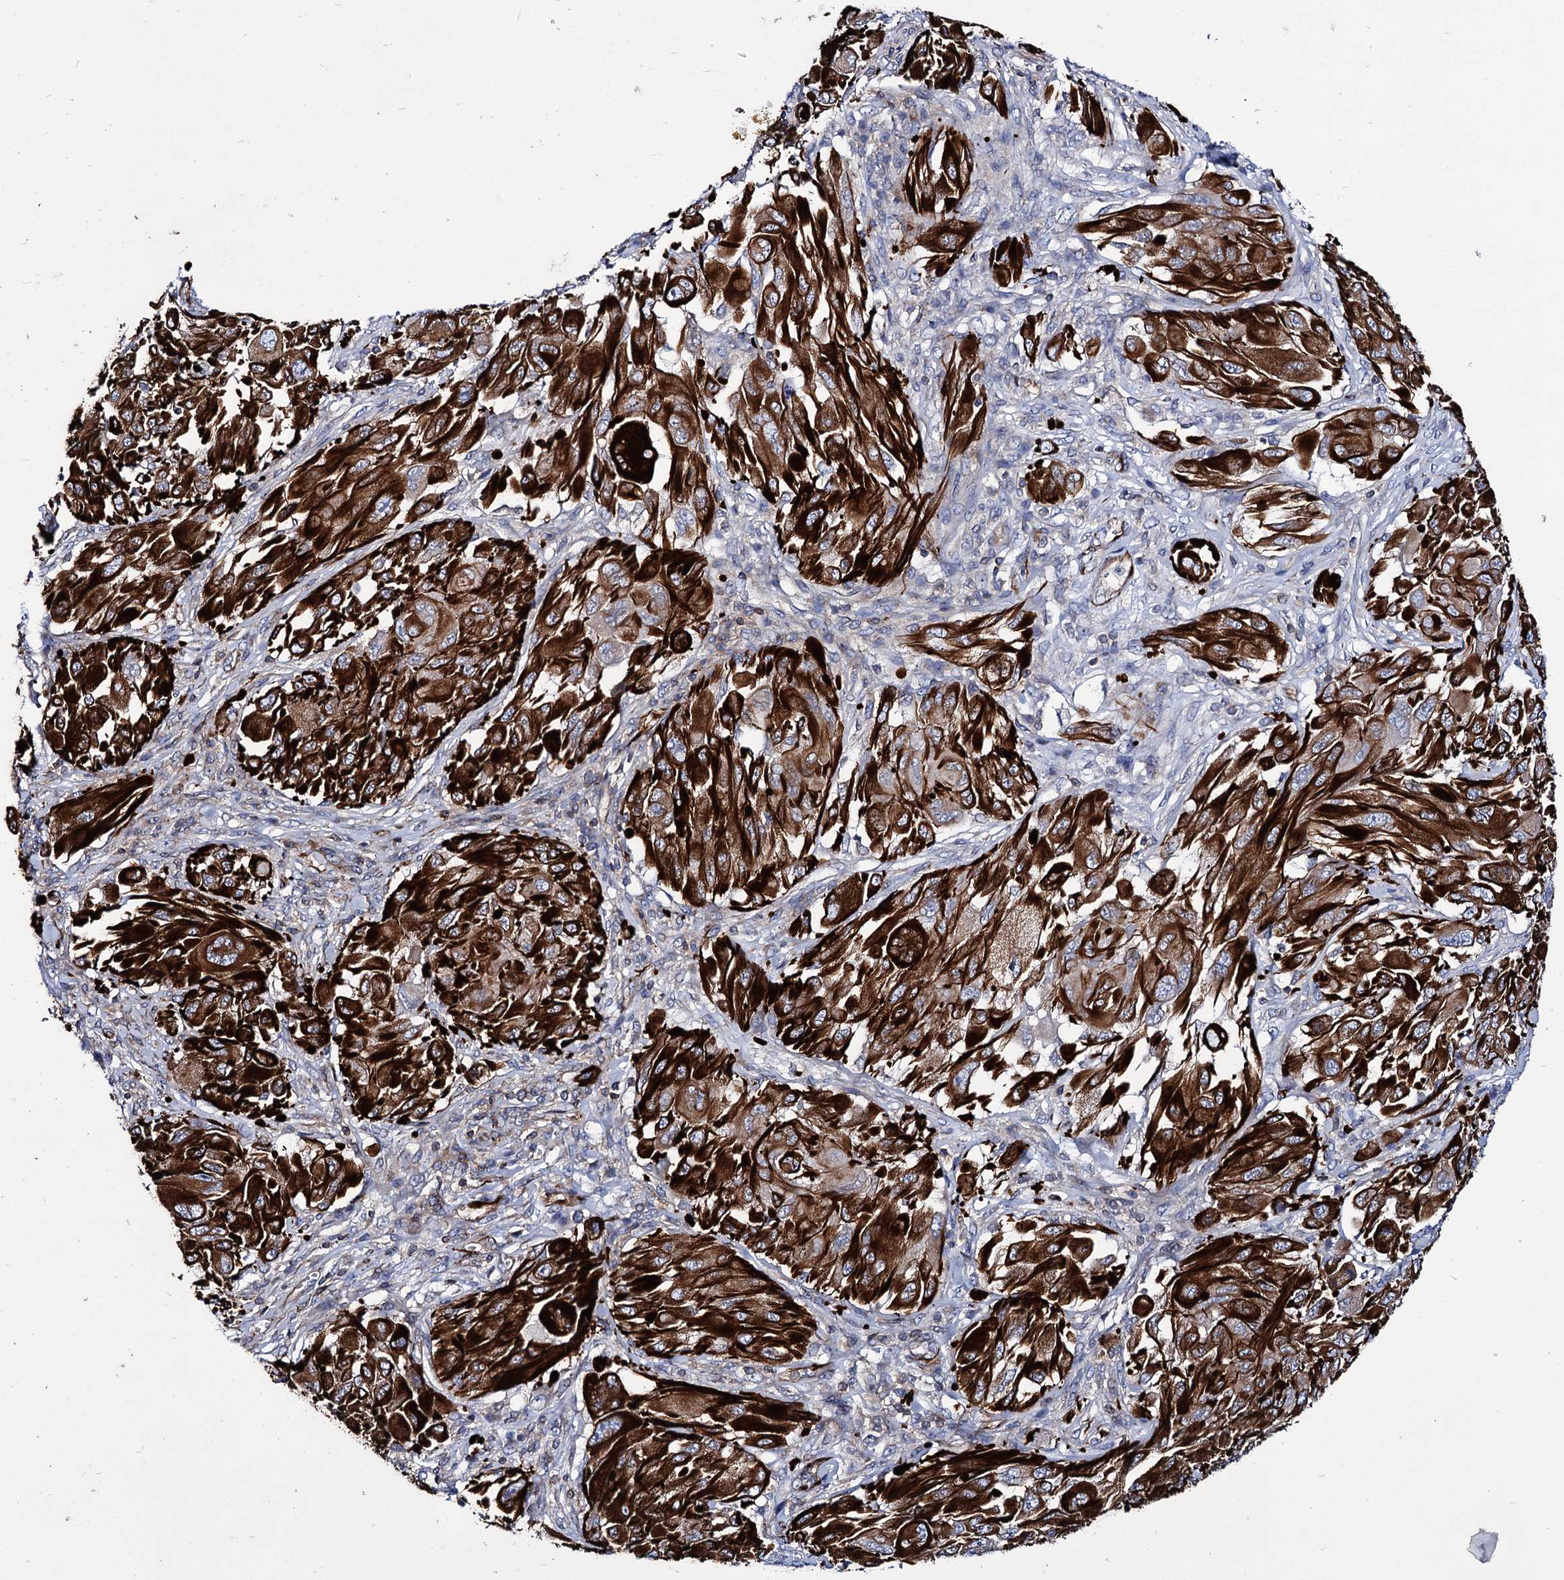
{"staining": {"intensity": "strong", "quantity": ">75%", "location": "cytoplasmic/membranous"}, "tissue": "melanoma", "cell_type": "Tumor cells", "image_type": "cancer", "snomed": [{"axis": "morphology", "description": "Malignant melanoma, NOS"}, {"axis": "topography", "description": "Skin"}], "caption": "Malignant melanoma tissue shows strong cytoplasmic/membranous expression in about >75% of tumor cells, visualized by immunohistochemistry. The protein is stained brown, and the nuclei are stained in blue (DAB IHC with brightfield microscopy, high magnification).", "gene": "AXL", "patient": {"sex": "female", "age": 91}}